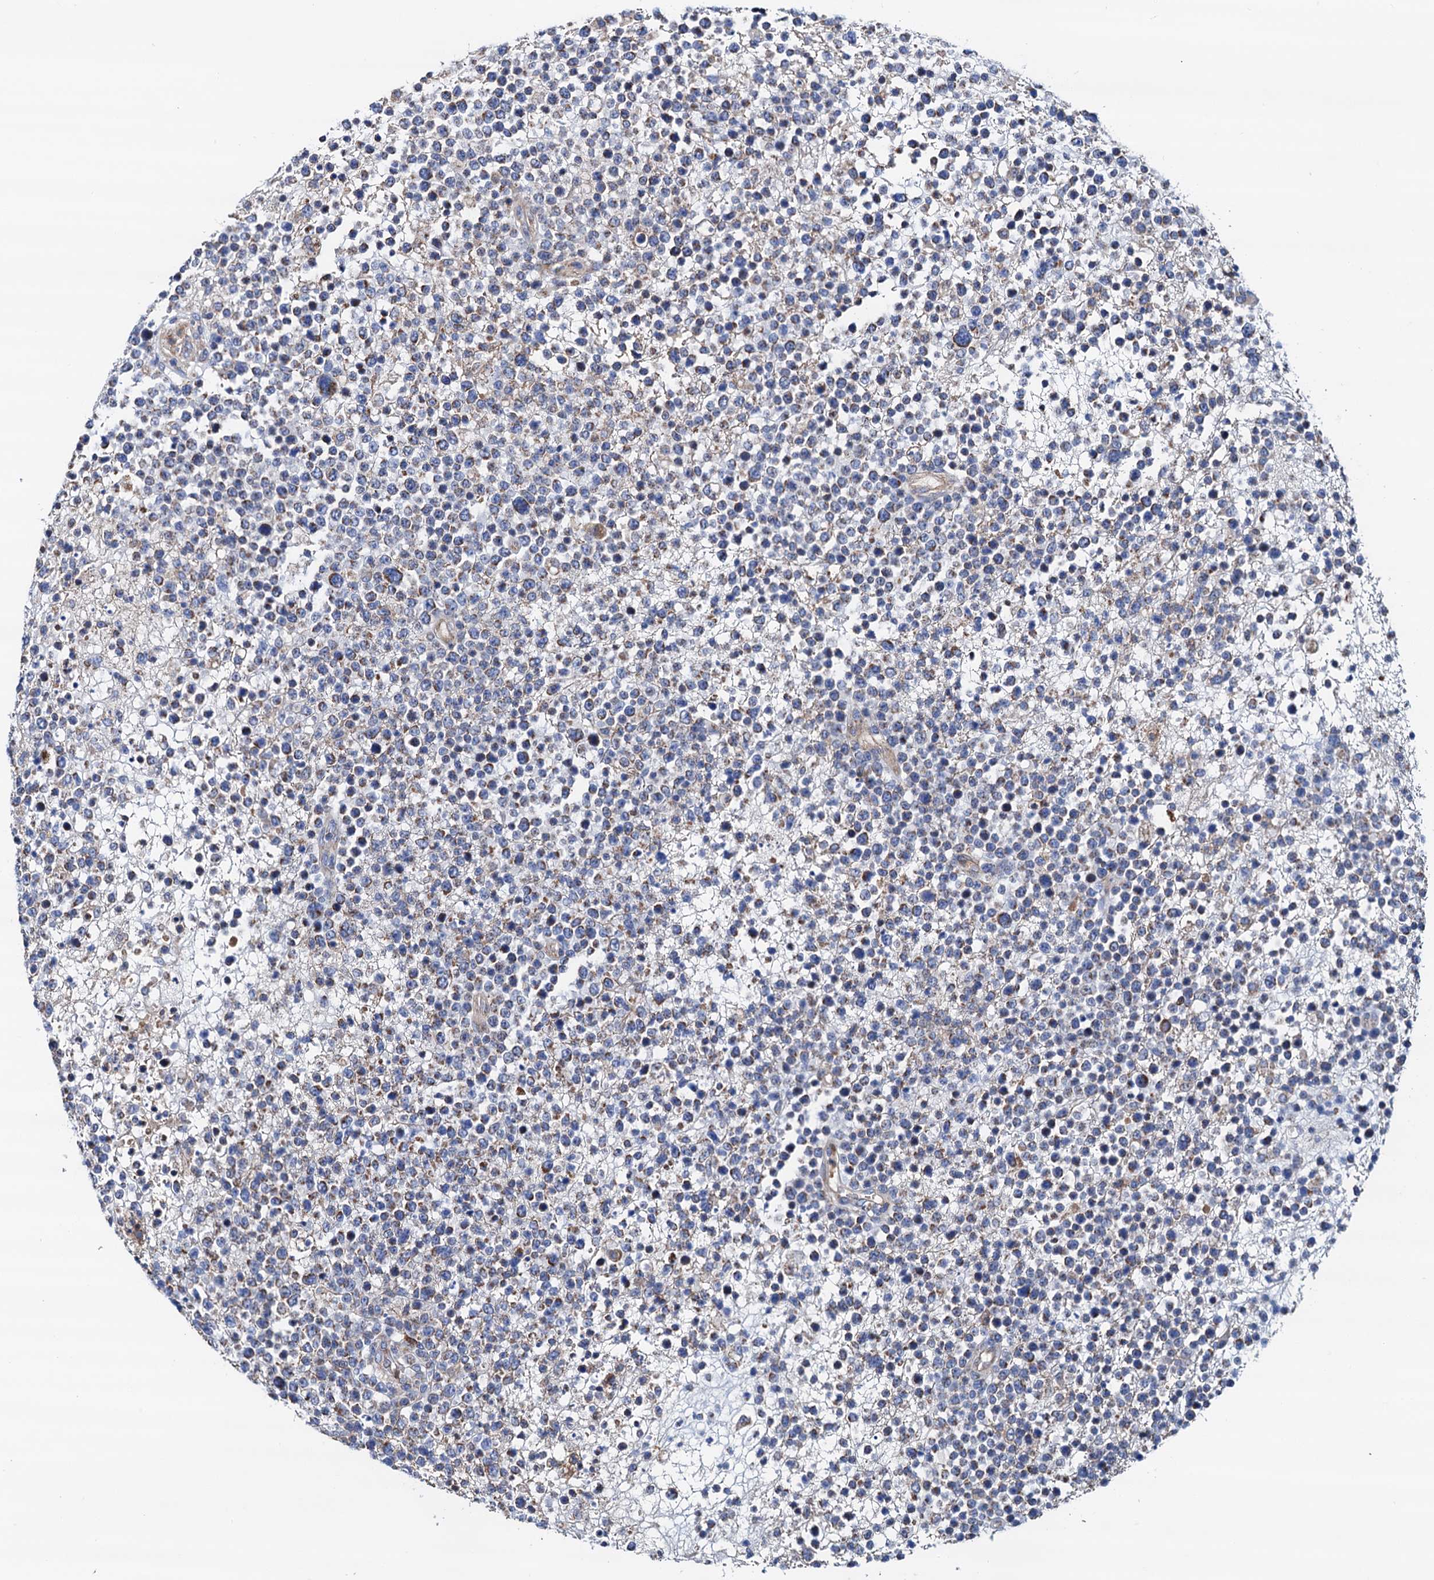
{"staining": {"intensity": "negative", "quantity": "none", "location": "none"}, "tissue": "lymphoma", "cell_type": "Tumor cells", "image_type": "cancer", "snomed": [{"axis": "morphology", "description": "Malignant lymphoma, non-Hodgkin's type, High grade"}, {"axis": "topography", "description": "Colon"}], "caption": "Tumor cells are negative for protein expression in human malignant lymphoma, non-Hodgkin's type (high-grade).", "gene": "RASSF9", "patient": {"sex": "female", "age": 53}}